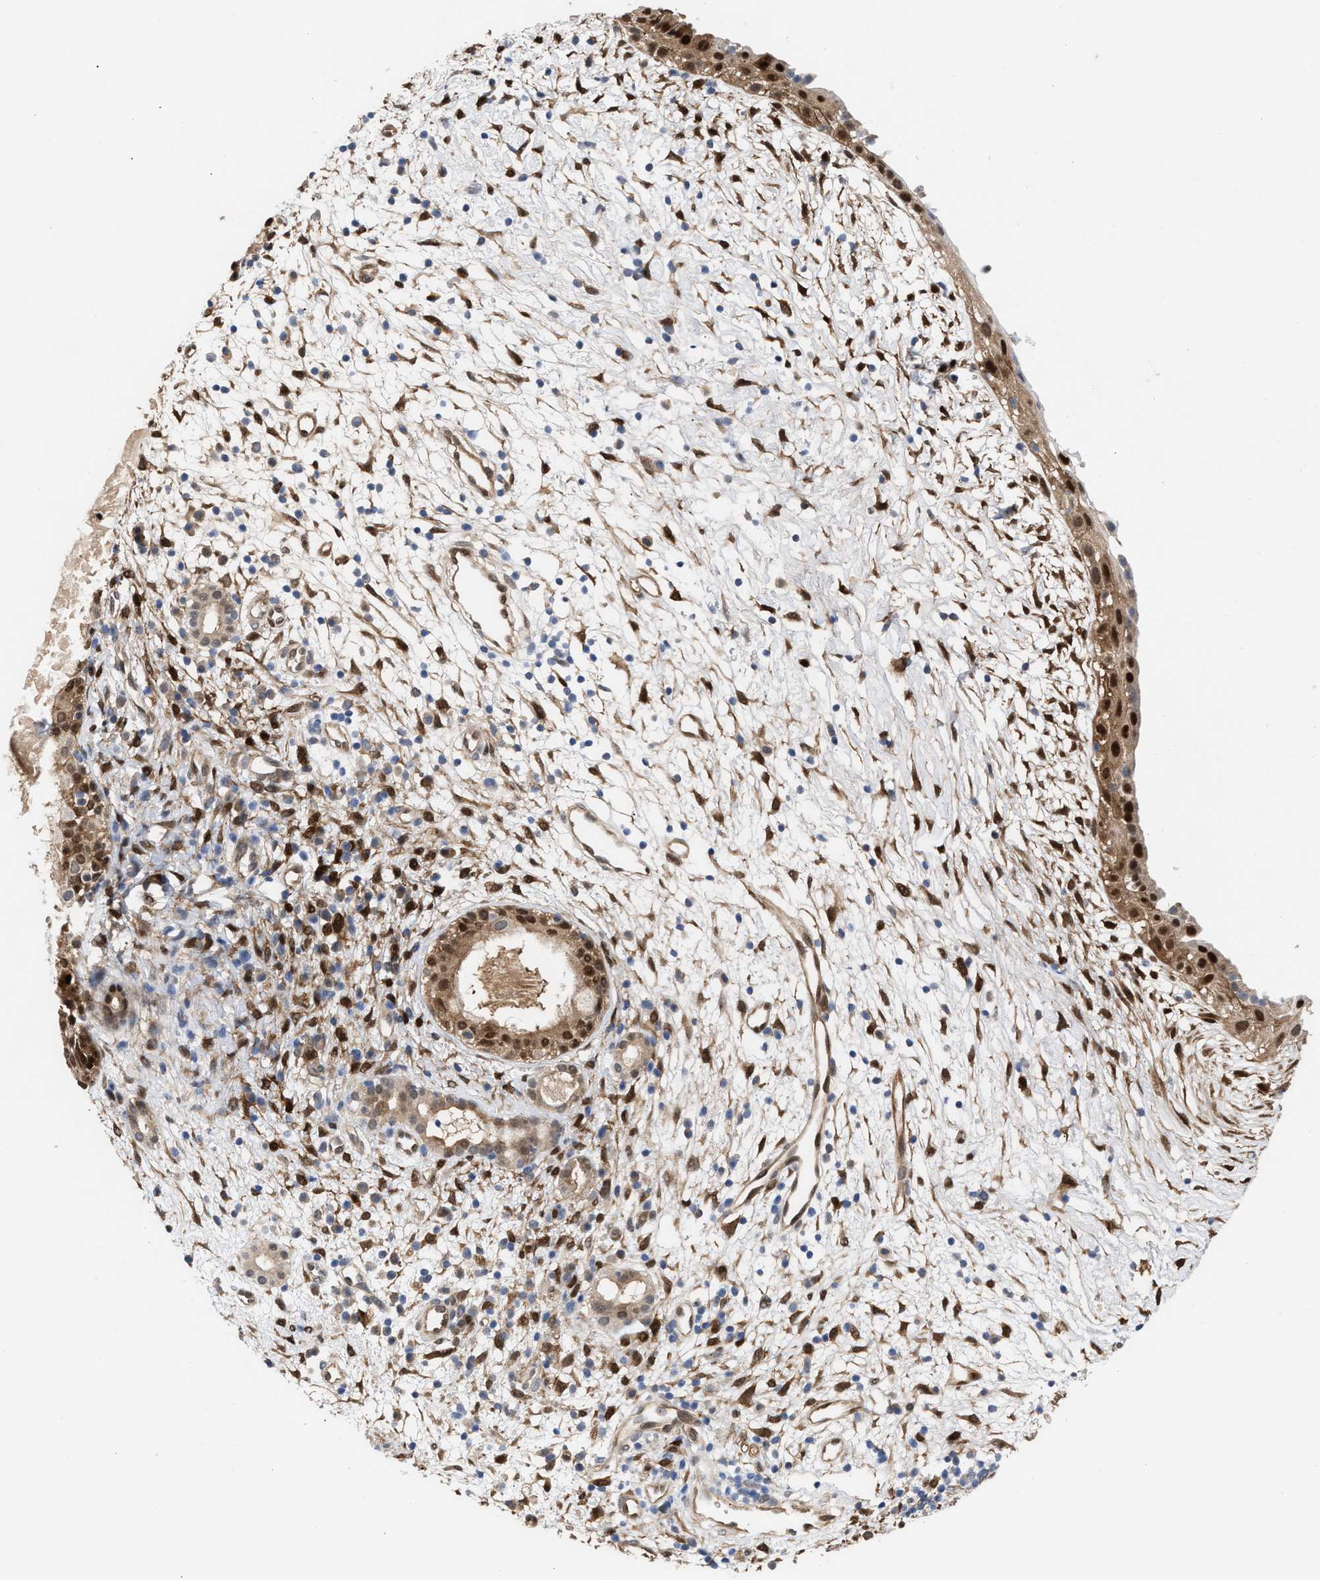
{"staining": {"intensity": "moderate", "quantity": ">75%", "location": "cytoplasmic/membranous,nuclear"}, "tissue": "nasopharynx", "cell_type": "Respiratory epithelial cells", "image_type": "normal", "snomed": [{"axis": "morphology", "description": "Normal tissue, NOS"}, {"axis": "topography", "description": "Nasopharynx"}], "caption": "Immunohistochemistry image of benign nasopharynx: human nasopharynx stained using immunohistochemistry (IHC) shows medium levels of moderate protein expression localized specifically in the cytoplasmic/membranous,nuclear of respiratory epithelial cells, appearing as a cytoplasmic/membranous,nuclear brown color.", "gene": "TP53I3", "patient": {"sex": "male", "age": 22}}